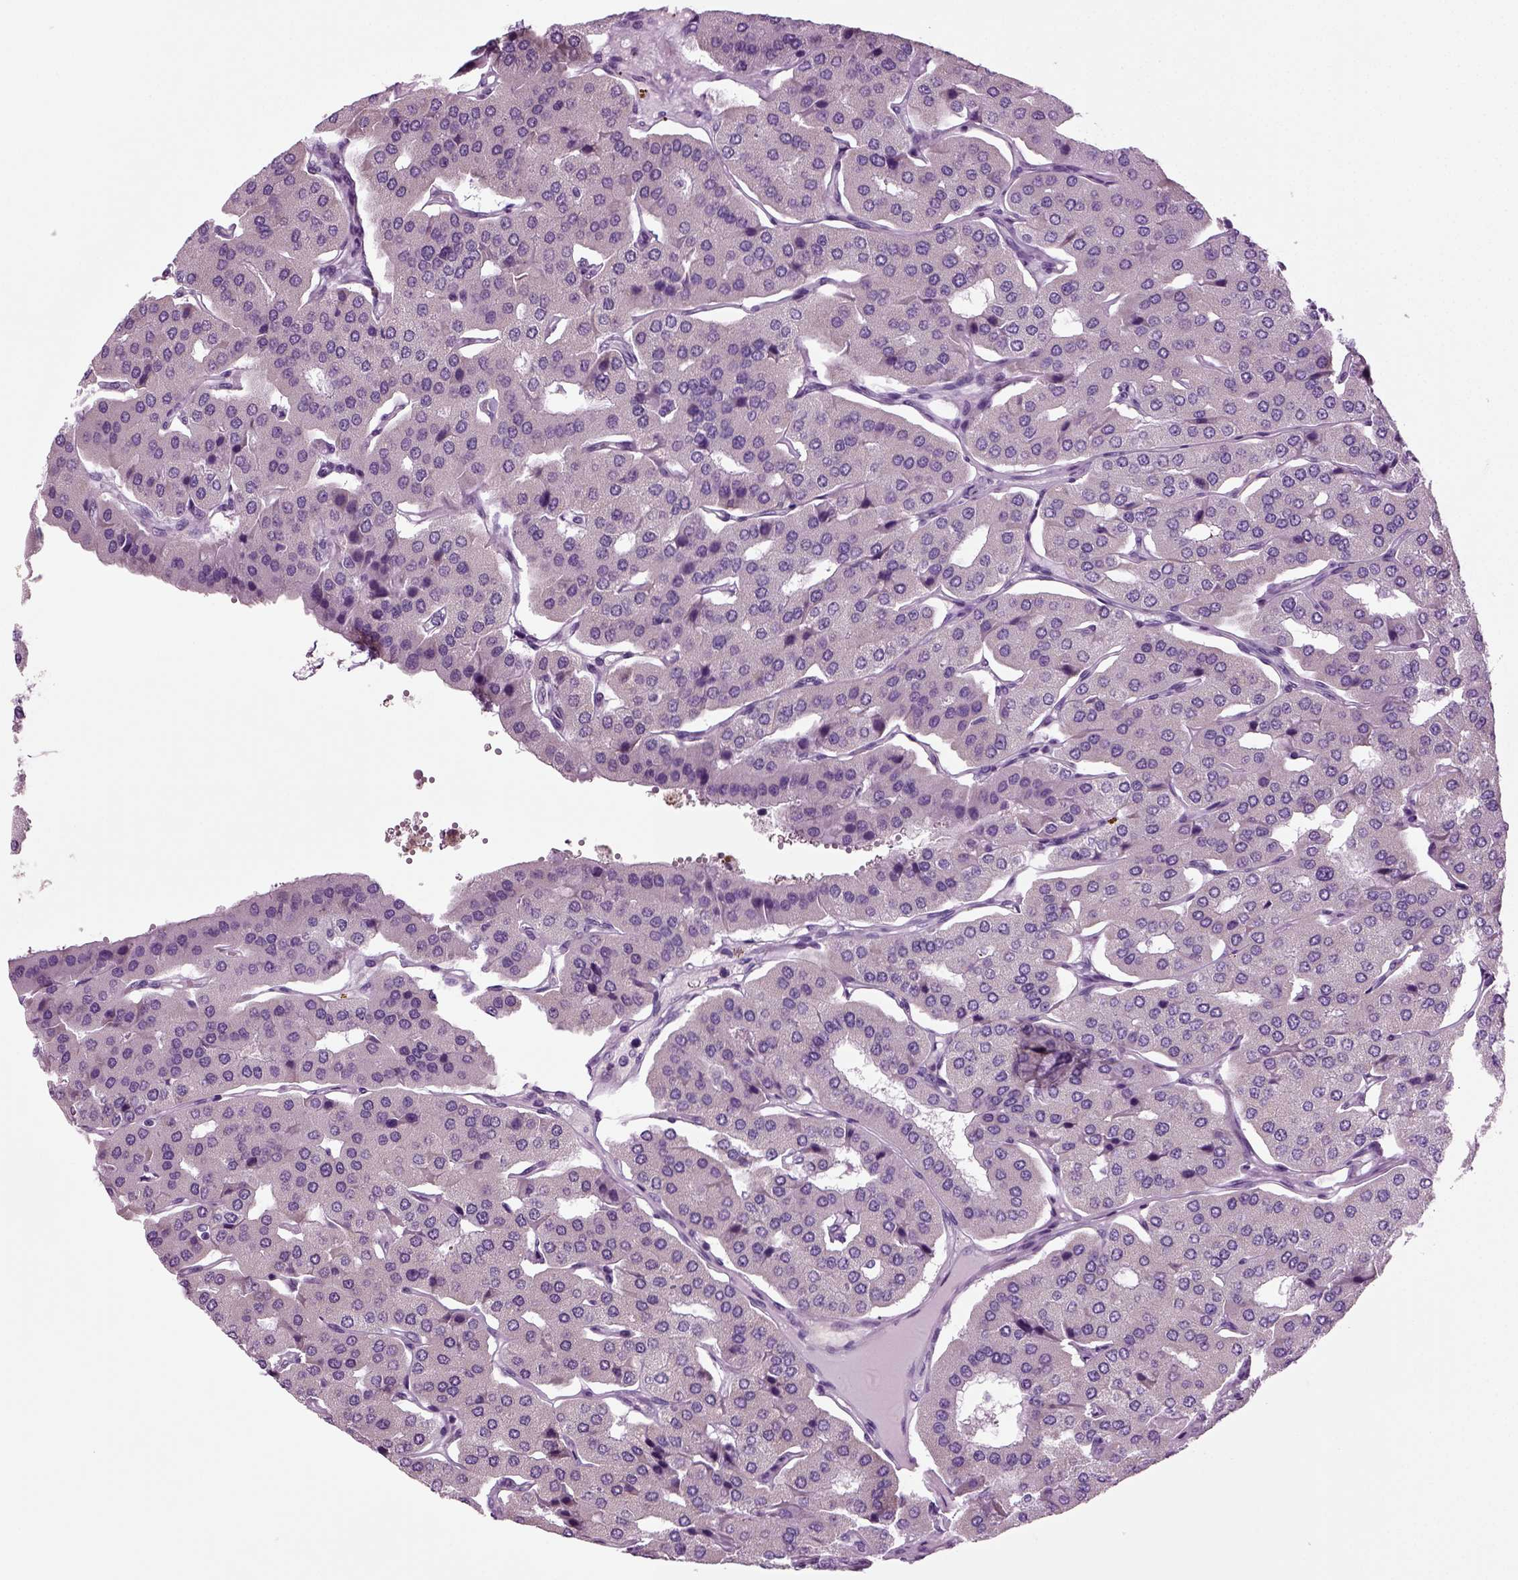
{"staining": {"intensity": "negative", "quantity": "none", "location": "none"}, "tissue": "parathyroid gland", "cell_type": "Glandular cells", "image_type": "normal", "snomed": [{"axis": "morphology", "description": "Normal tissue, NOS"}, {"axis": "morphology", "description": "Adenoma, NOS"}, {"axis": "topography", "description": "Parathyroid gland"}], "caption": "Glandular cells are negative for protein expression in normal human parathyroid gland. Nuclei are stained in blue.", "gene": "CRABP1", "patient": {"sex": "female", "age": 86}}